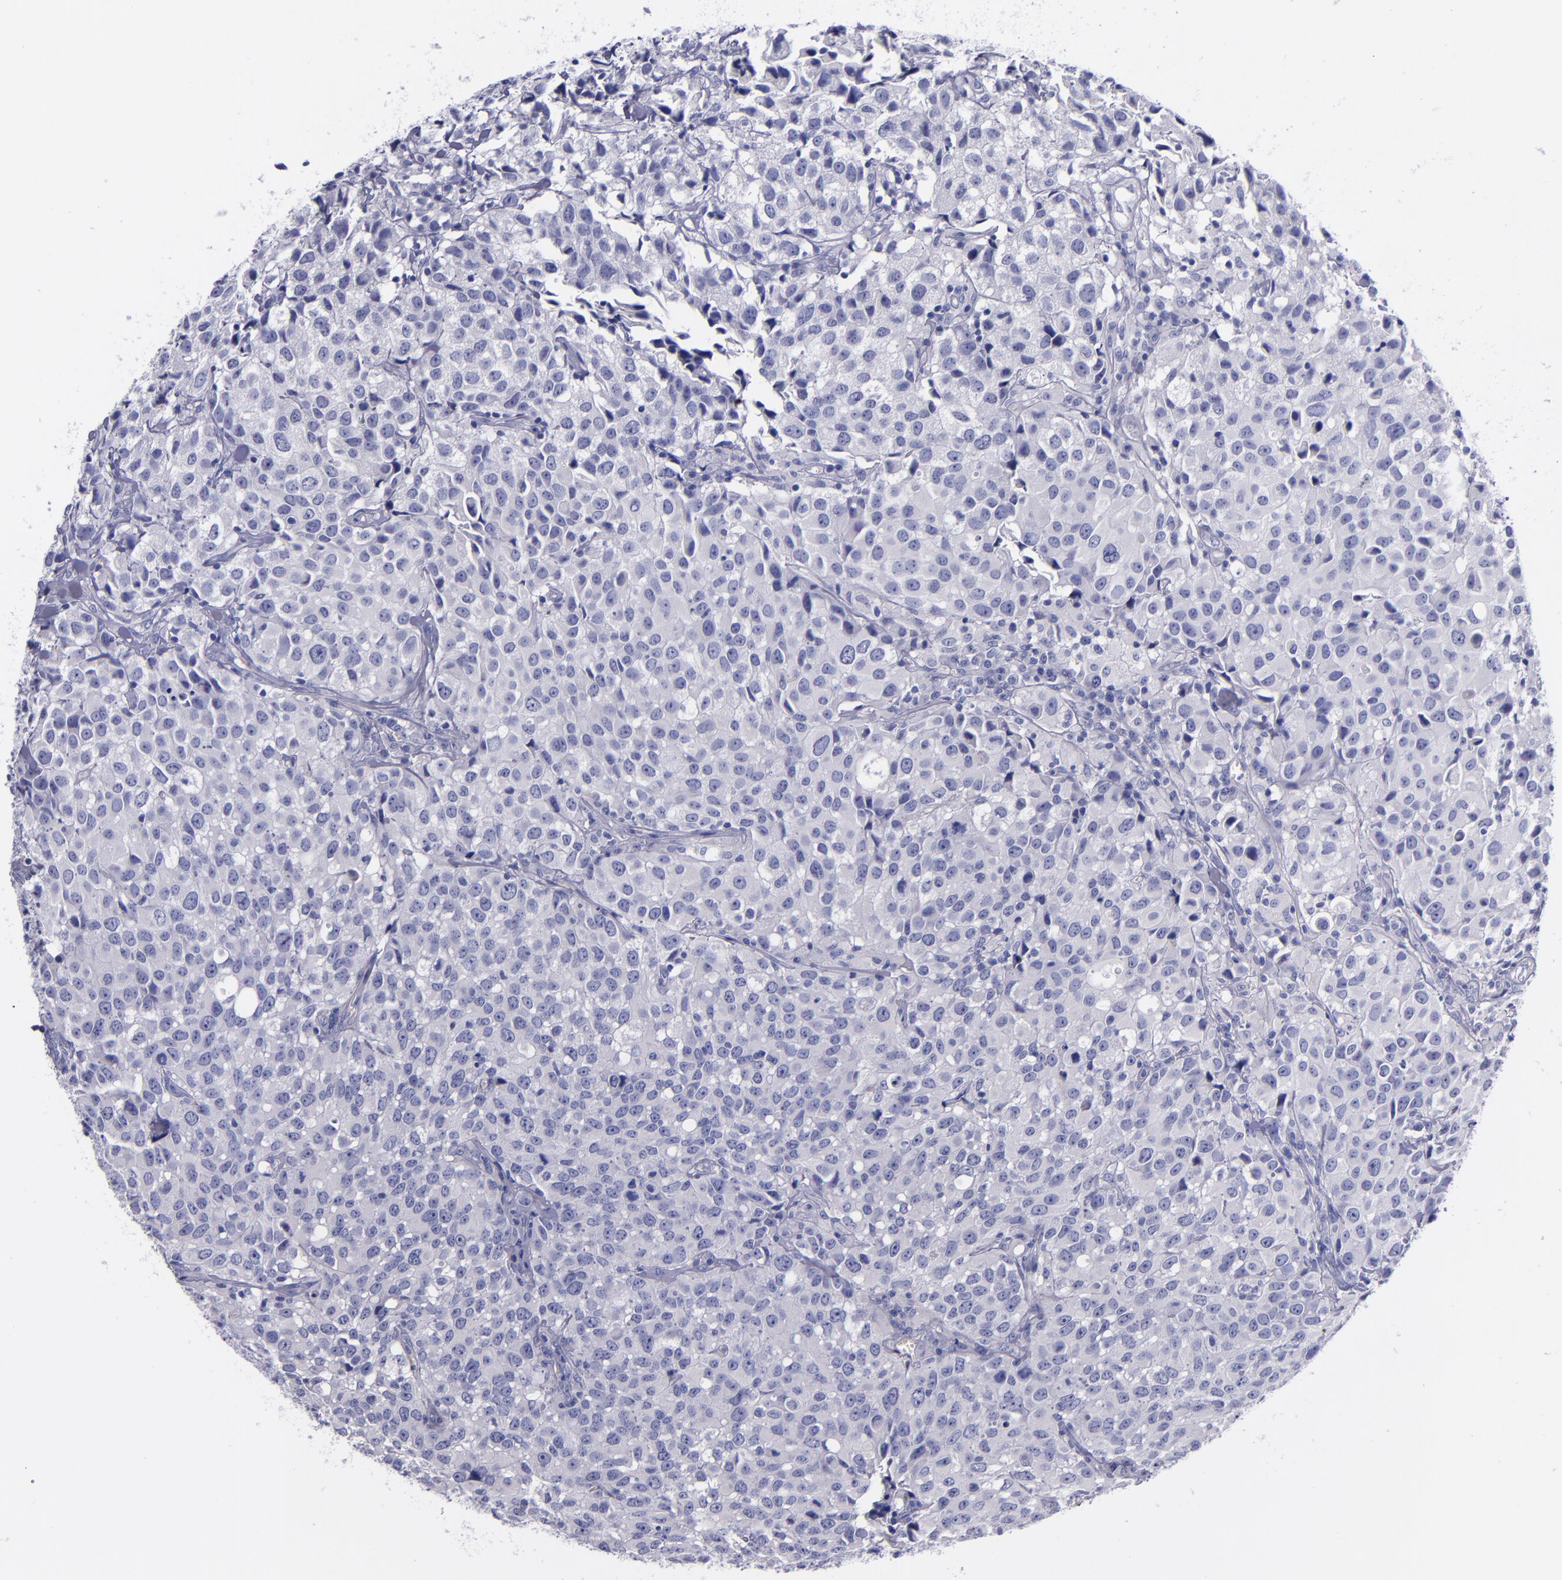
{"staining": {"intensity": "negative", "quantity": "none", "location": "none"}, "tissue": "urothelial cancer", "cell_type": "Tumor cells", "image_type": "cancer", "snomed": [{"axis": "morphology", "description": "Urothelial carcinoma, High grade"}, {"axis": "topography", "description": "Urinary bladder"}], "caption": "A histopathology image of urothelial cancer stained for a protein demonstrates no brown staining in tumor cells. (Immunohistochemistry, brightfield microscopy, high magnification).", "gene": "SV2A", "patient": {"sex": "female", "age": 75}}